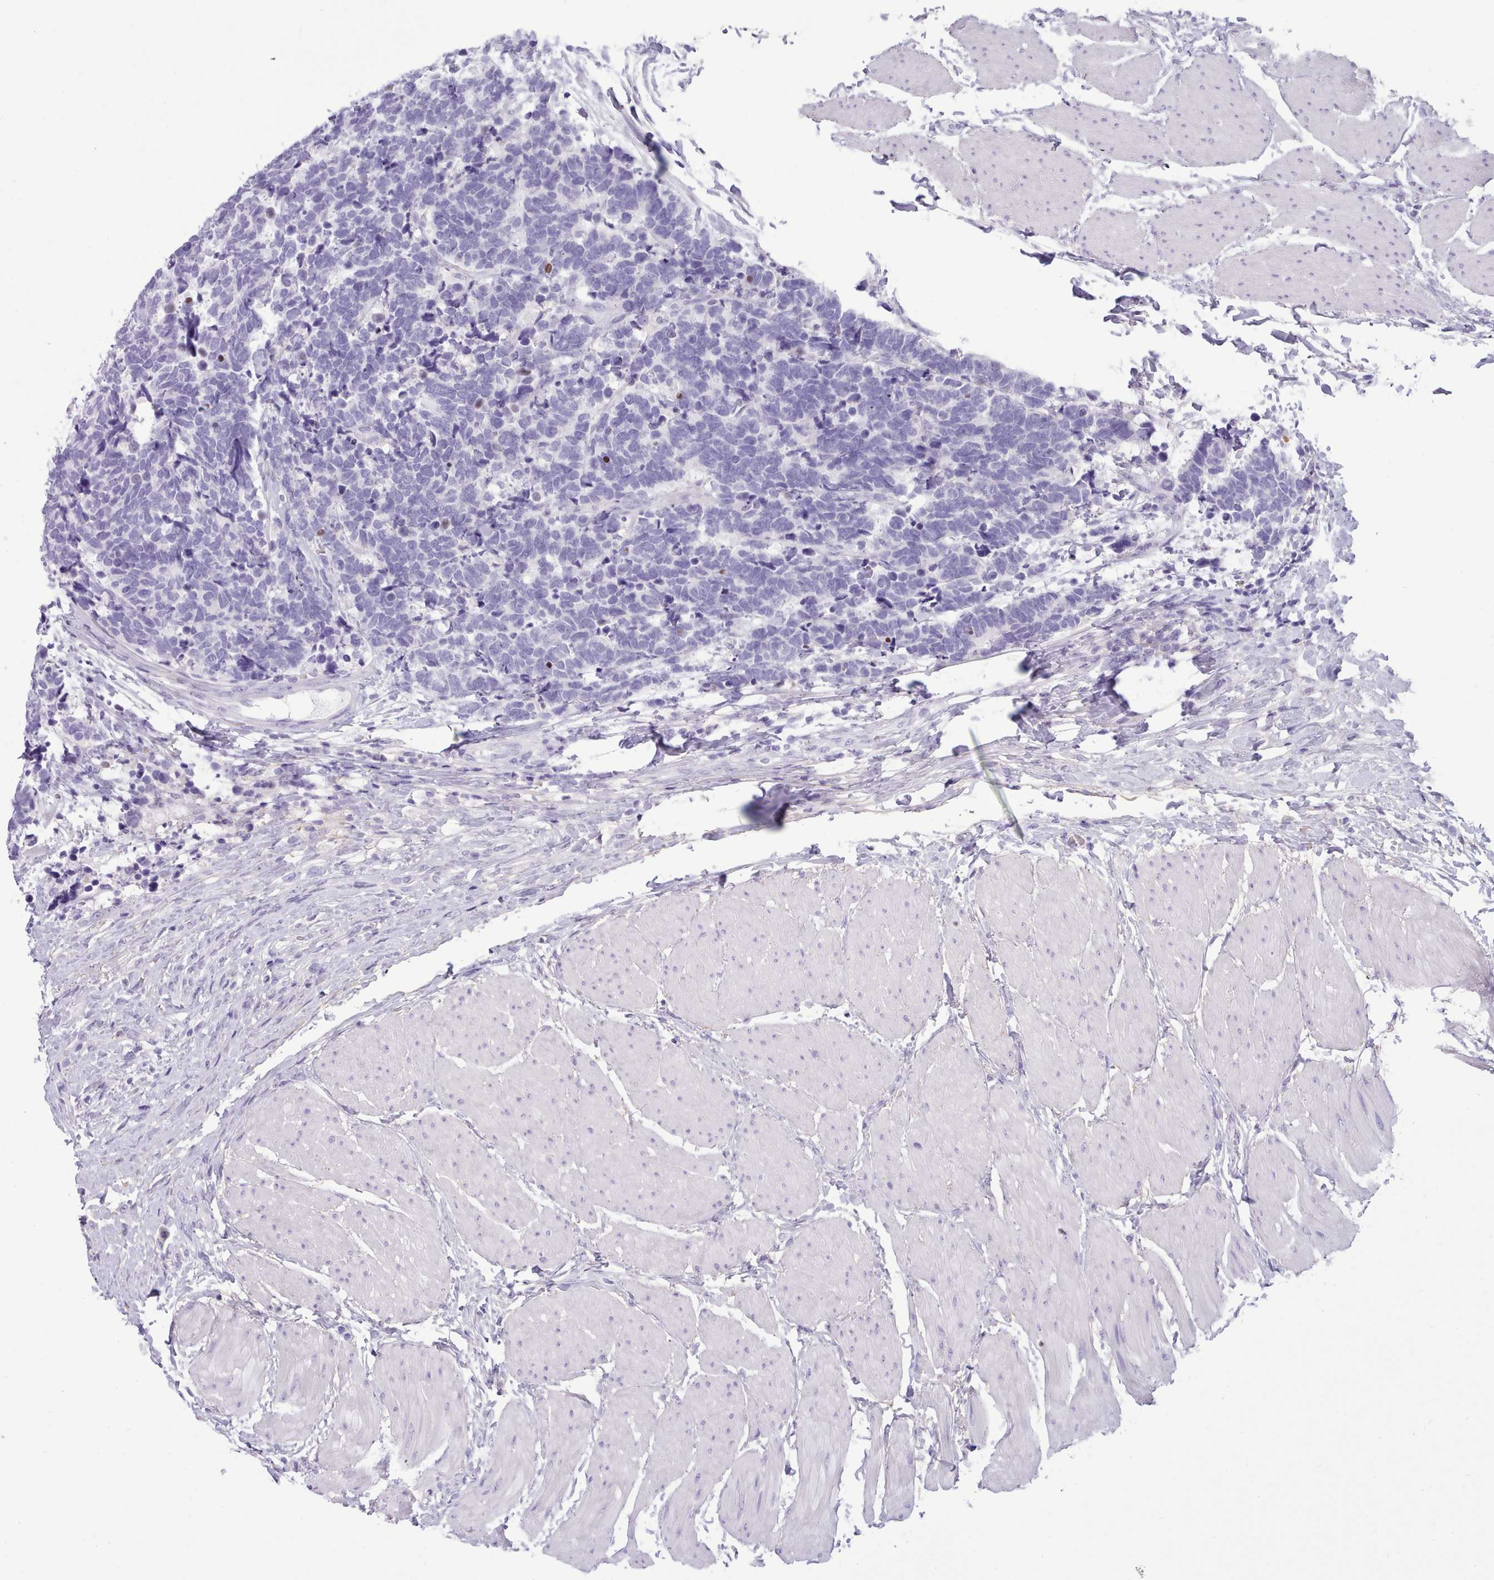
{"staining": {"intensity": "negative", "quantity": "none", "location": "none"}, "tissue": "carcinoid", "cell_type": "Tumor cells", "image_type": "cancer", "snomed": [{"axis": "morphology", "description": "Carcinoma, NOS"}, {"axis": "morphology", "description": "Carcinoid, malignant, NOS"}, {"axis": "topography", "description": "Urinary bladder"}], "caption": "Protein analysis of carcinoid reveals no significant positivity in tumor cells.", "gene": "CYP2A13", "patient": {"sex": "male", "age": 57}}